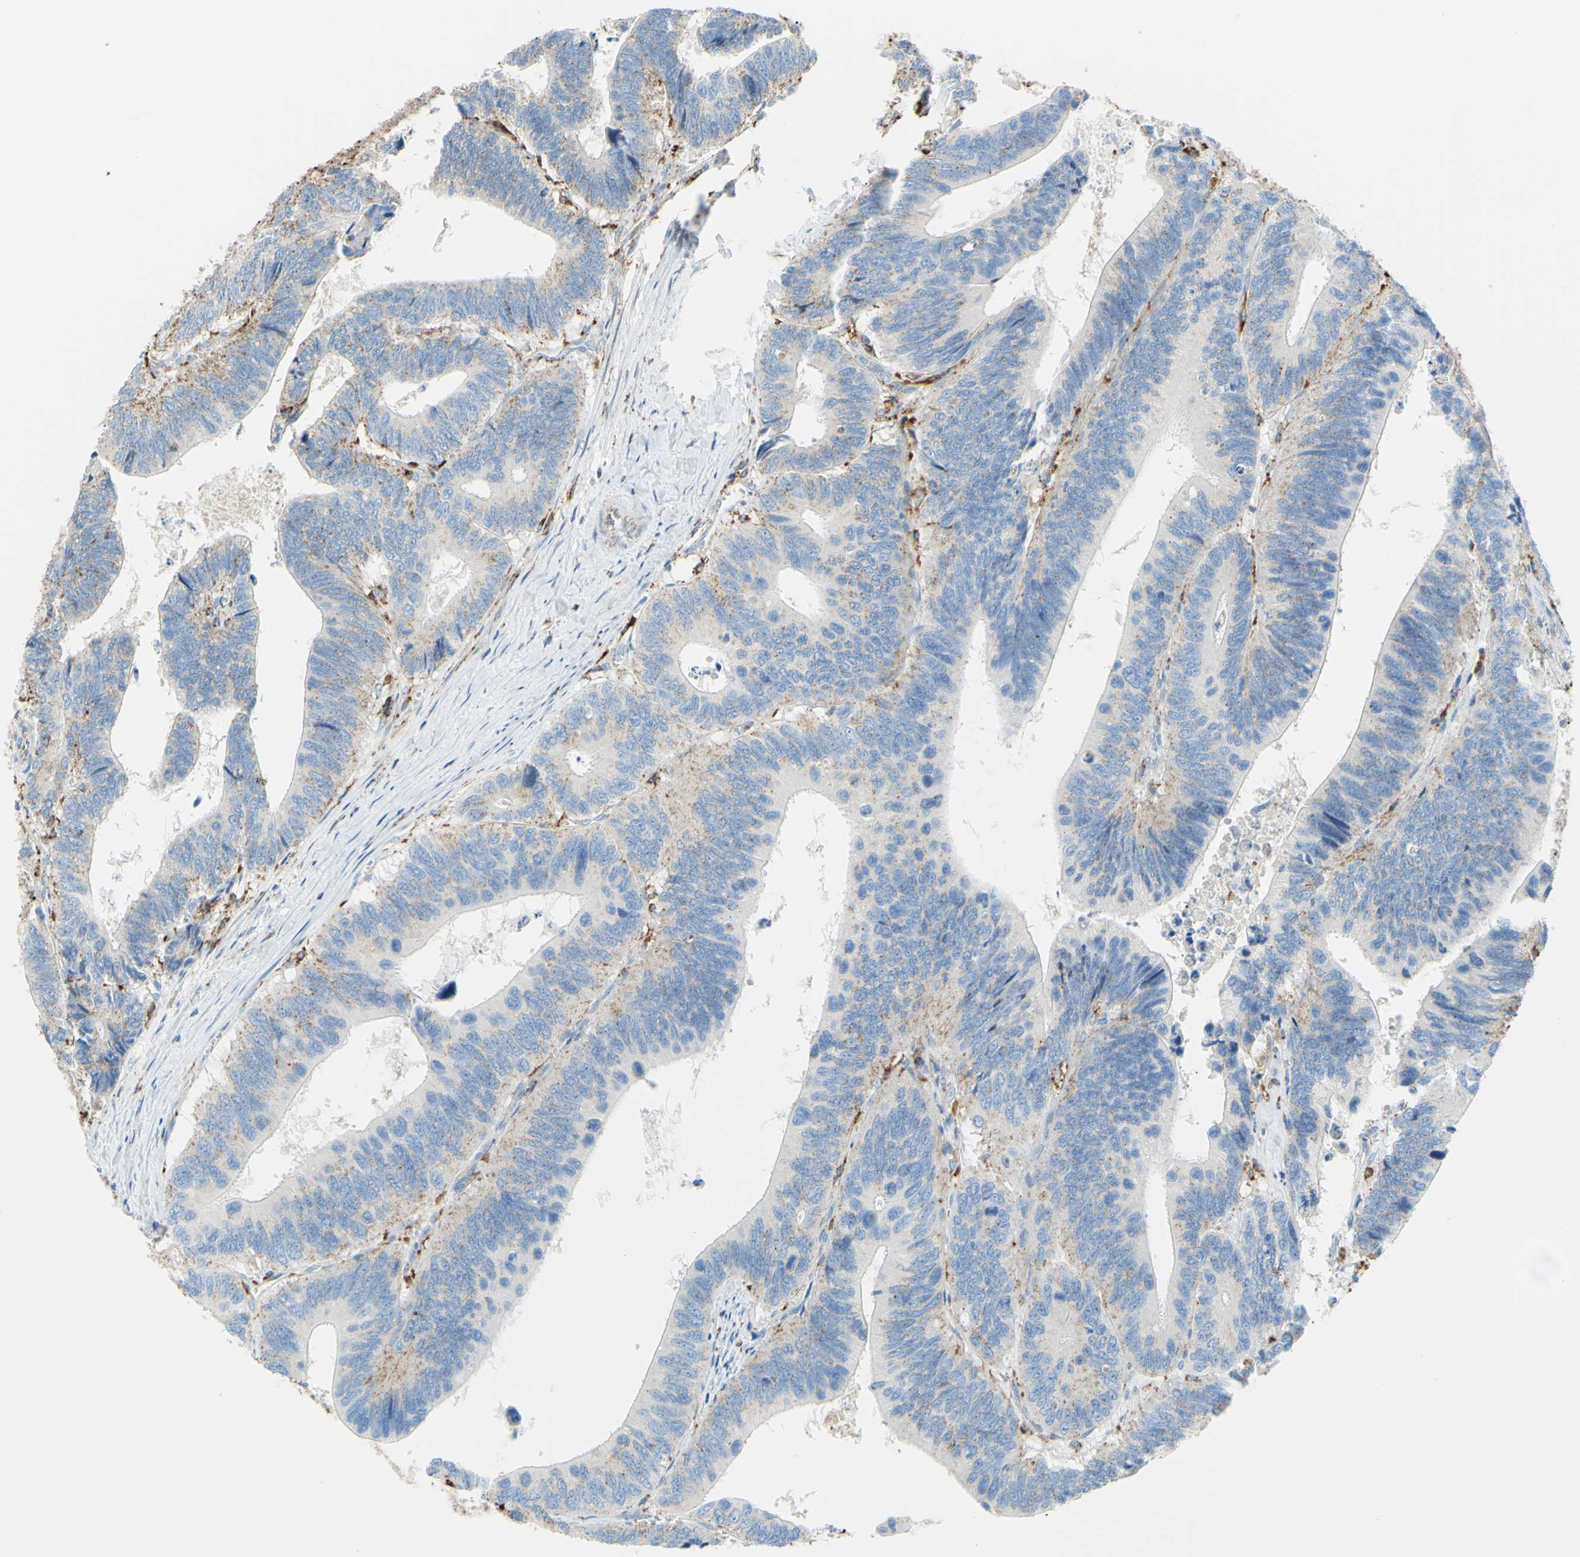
{"staining": {"intensity": "weak", "quantity": "25%-75%", "location": "cytoplasmic/membranous"}, "tissue": "colorectal cancer", "cell_type": "Tumor cells", "image_type": "cancer", "snomed": [{"axis": "morphology", "description": "Adenocarcinoma, NOS"}, {"axis": "topography", "description": "Colon"}], "caption": "Colorectal cancer tissue exhibits weak cytoplasmic/membranous positivity in approximately 25%-75% of tumor cells, visualized by immunohistochemistry. (Stains: DAB (3,3'-diaminobenzidine) in brown, nuclei in blue, Microscopy: brightfield microscopy at high magnification).", "gene": "CTSD", "patient": {"sex": "male", "age": 72}}